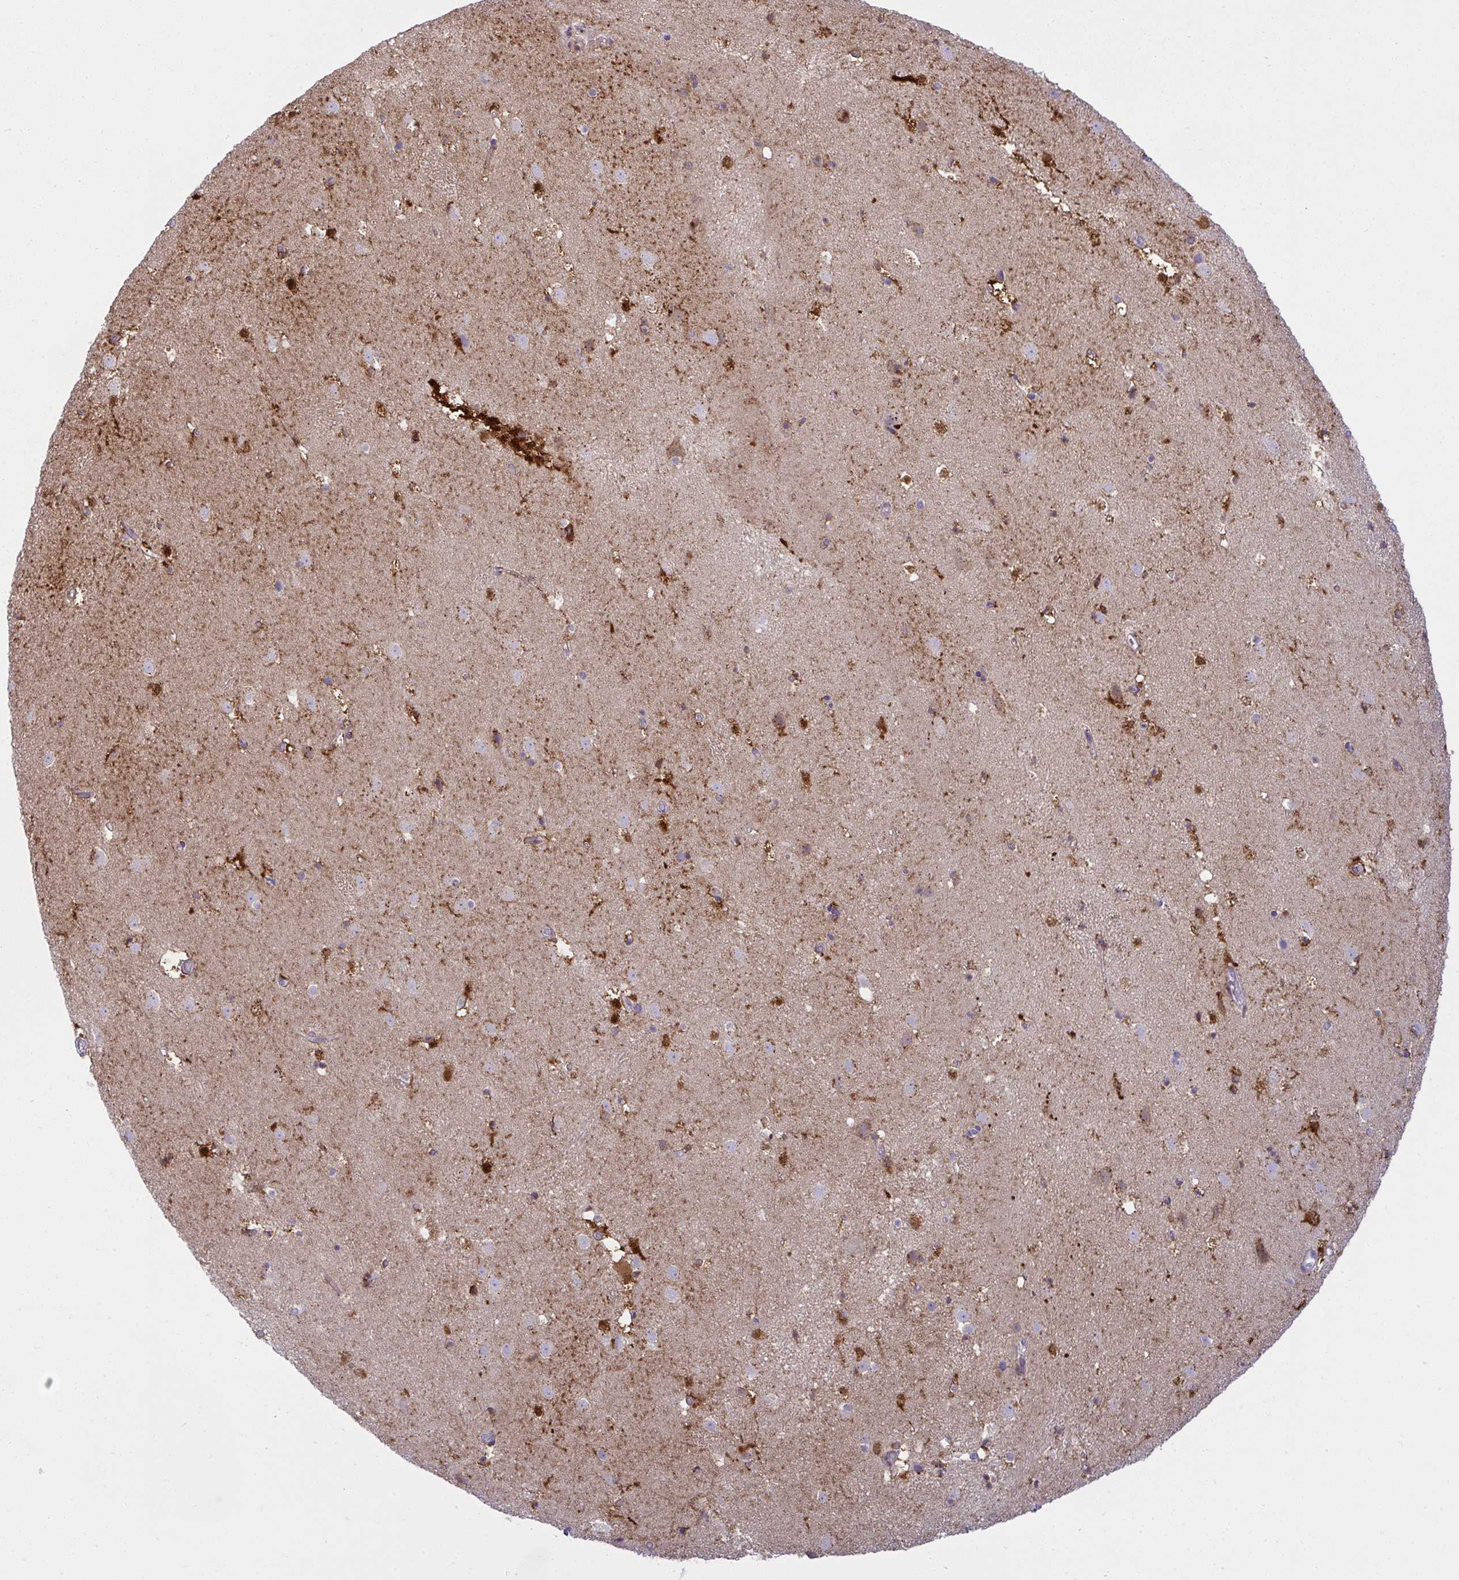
{"staining": {"intensity": "strong", "quantity": ">75%", "location": "cytoplasmic/membranous"}, "tissue": "caudate", "cell_type": "Glial cells", "image_type": "normal", "snomed": [{"axis": "morphology", "description": "Normal tissue, NOS"}, {"axis": "topography", "description": "Lateral ventricle wall"}], "caption": "Unremarkable caudate shows strong cytoplasmic/membranous expression in approximately >75% of glial cells, visualized by immunohistochemistry.", "gene": "RANBP2", "patient": {"sex": "male", "age": 37}}